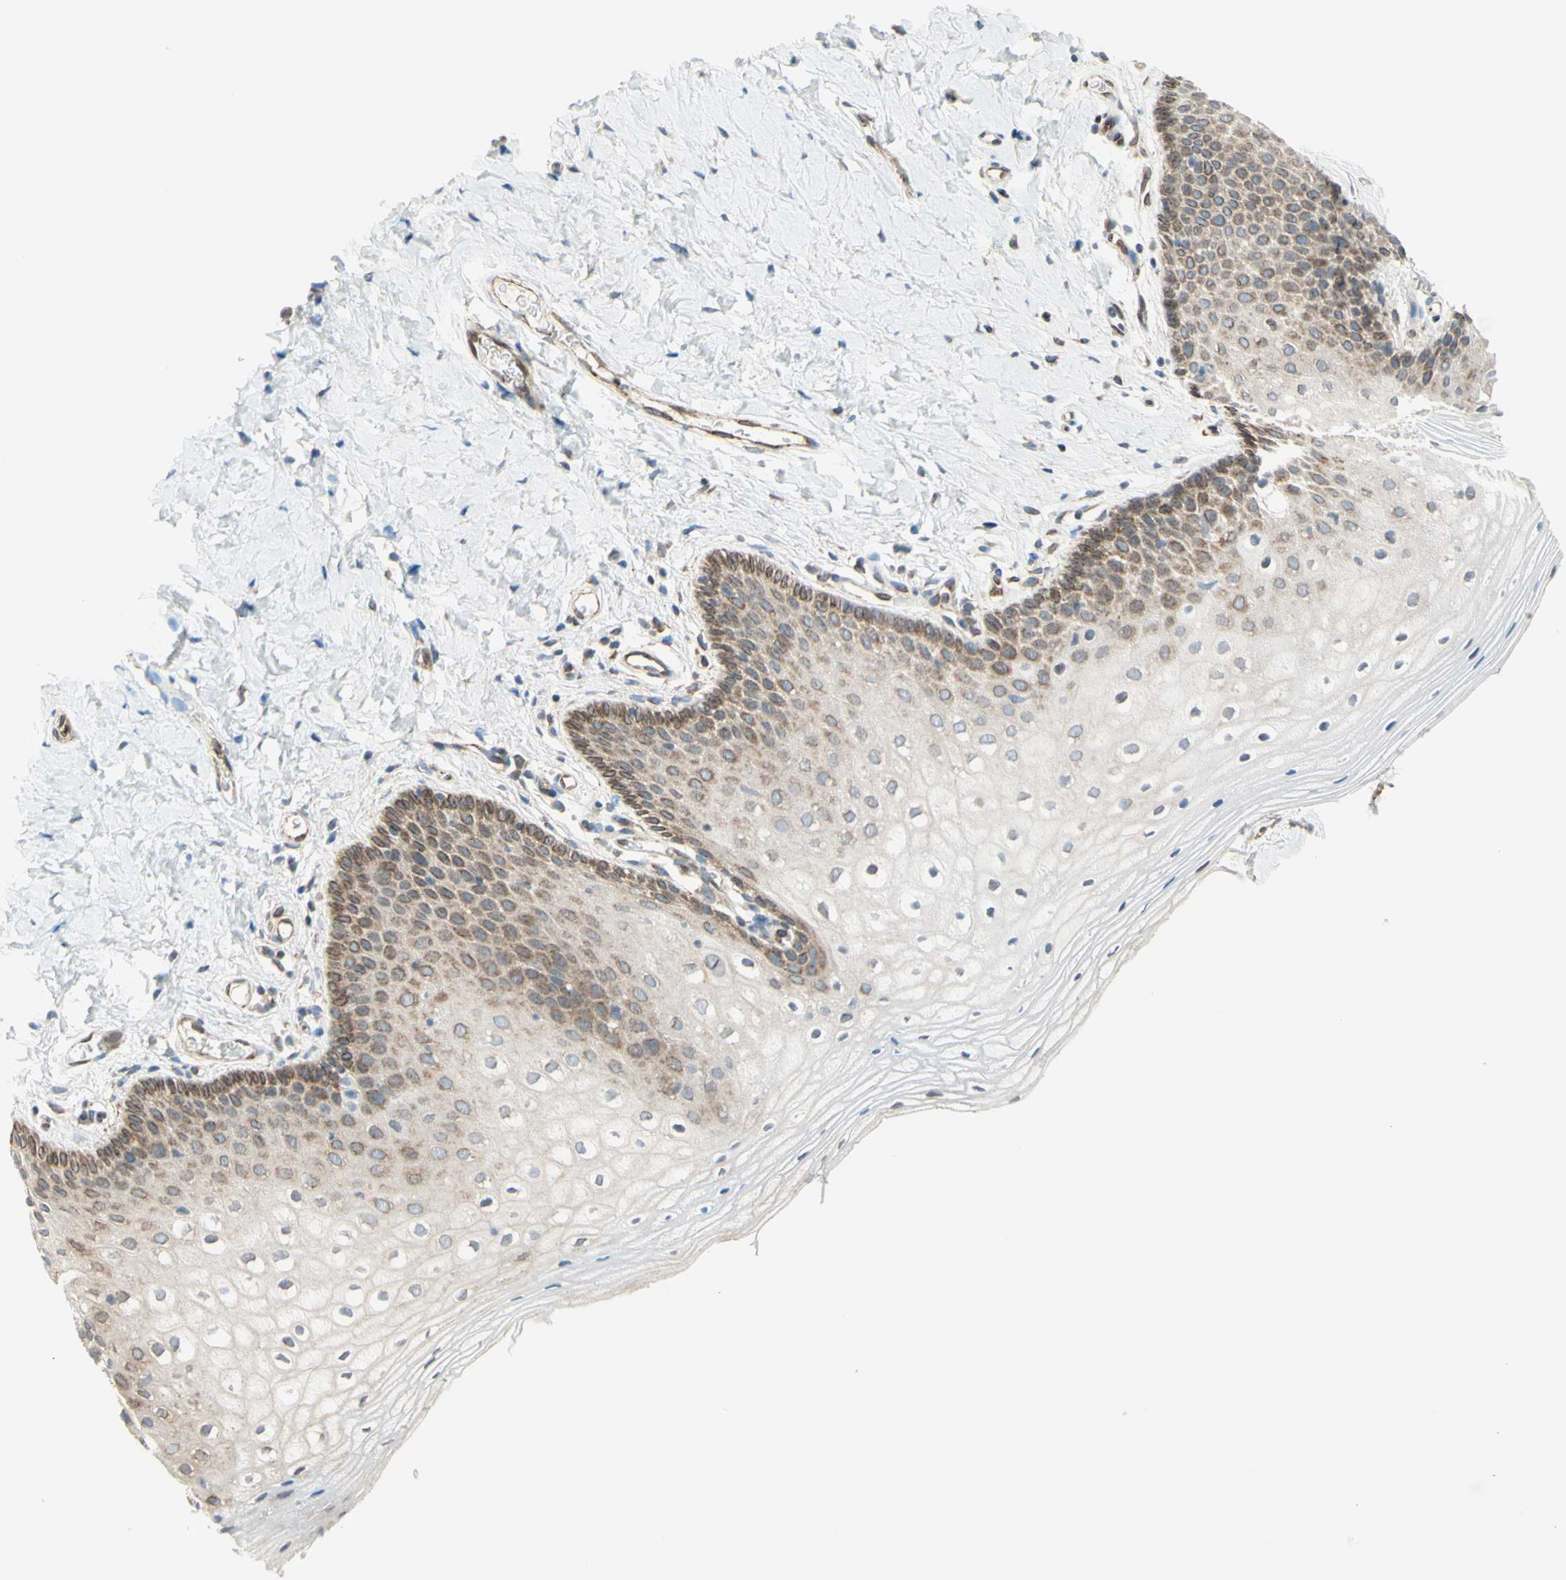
{"staining": {"intensity": "moderate", "quantity": "25%-75%", "location": "cytoplasmic/membranous"}, "tissue": "vagina", "cell_type": "Squamous epithelial cells", "image_type": "normal", "snomed": [{"axis": "morphology", "description": "Normal tissue, NOS"}, {"axis": "topography", "description": "Soft tissue"}, {"axis": "topography", "description": "Vagina"}], "caption": "Brown immunohistochemical staining in benign vagina demonstrates moderate cytoplasmic/membranous staining in approximately 25%-75% of squamous epithelial cells.", "gene": "TRAF2", "patient": {"sex": "female", "age": 61}}